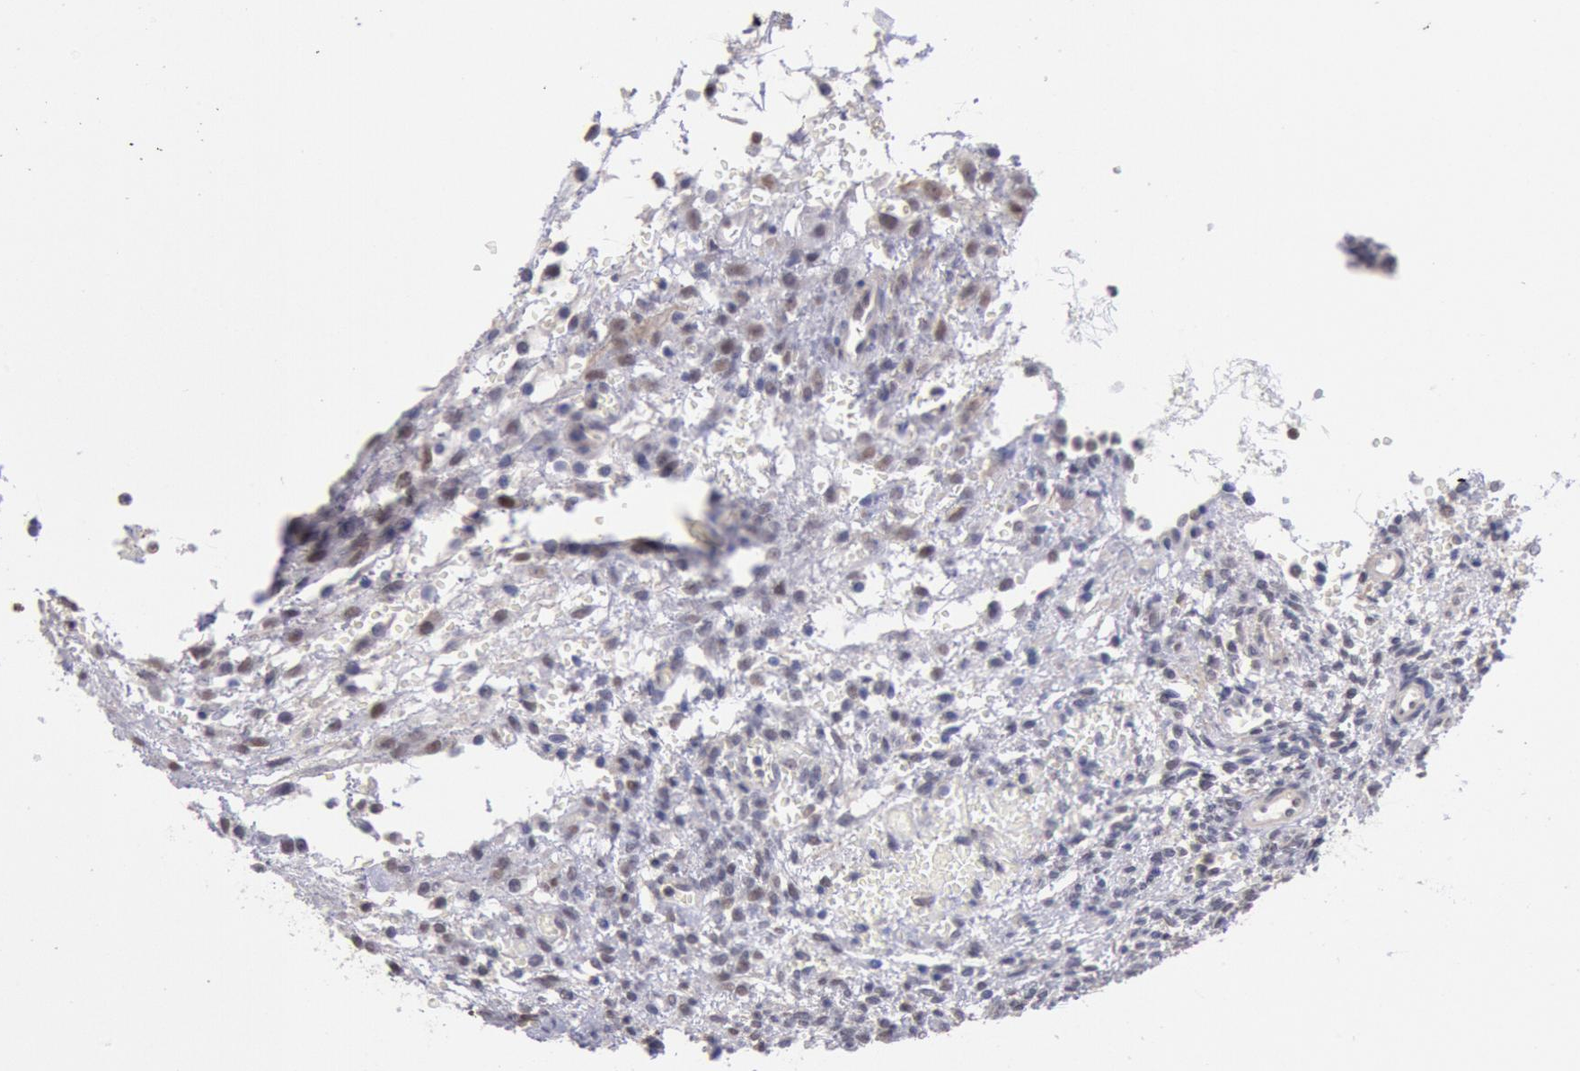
{"staining": {"intensity": "weak", "quantity": "25%-75%", "location": "nuclear"}, "tissue": "ovary", "cell_type": "Ovarian stroma cells", "image_type": "normal", "snomed": [{"axis": "morphology", "description": "Normal tissue, NOS"}, {"axis": "topography", "description": "Ovary"}], "caption": "Immunohistochemical staining of benign ovary displays low levels of weak nuclear staining in about 25%-75% of ovarian stroma cells.", "gene": "MYH6", "patient": {"sex": "female", "age": 39}}